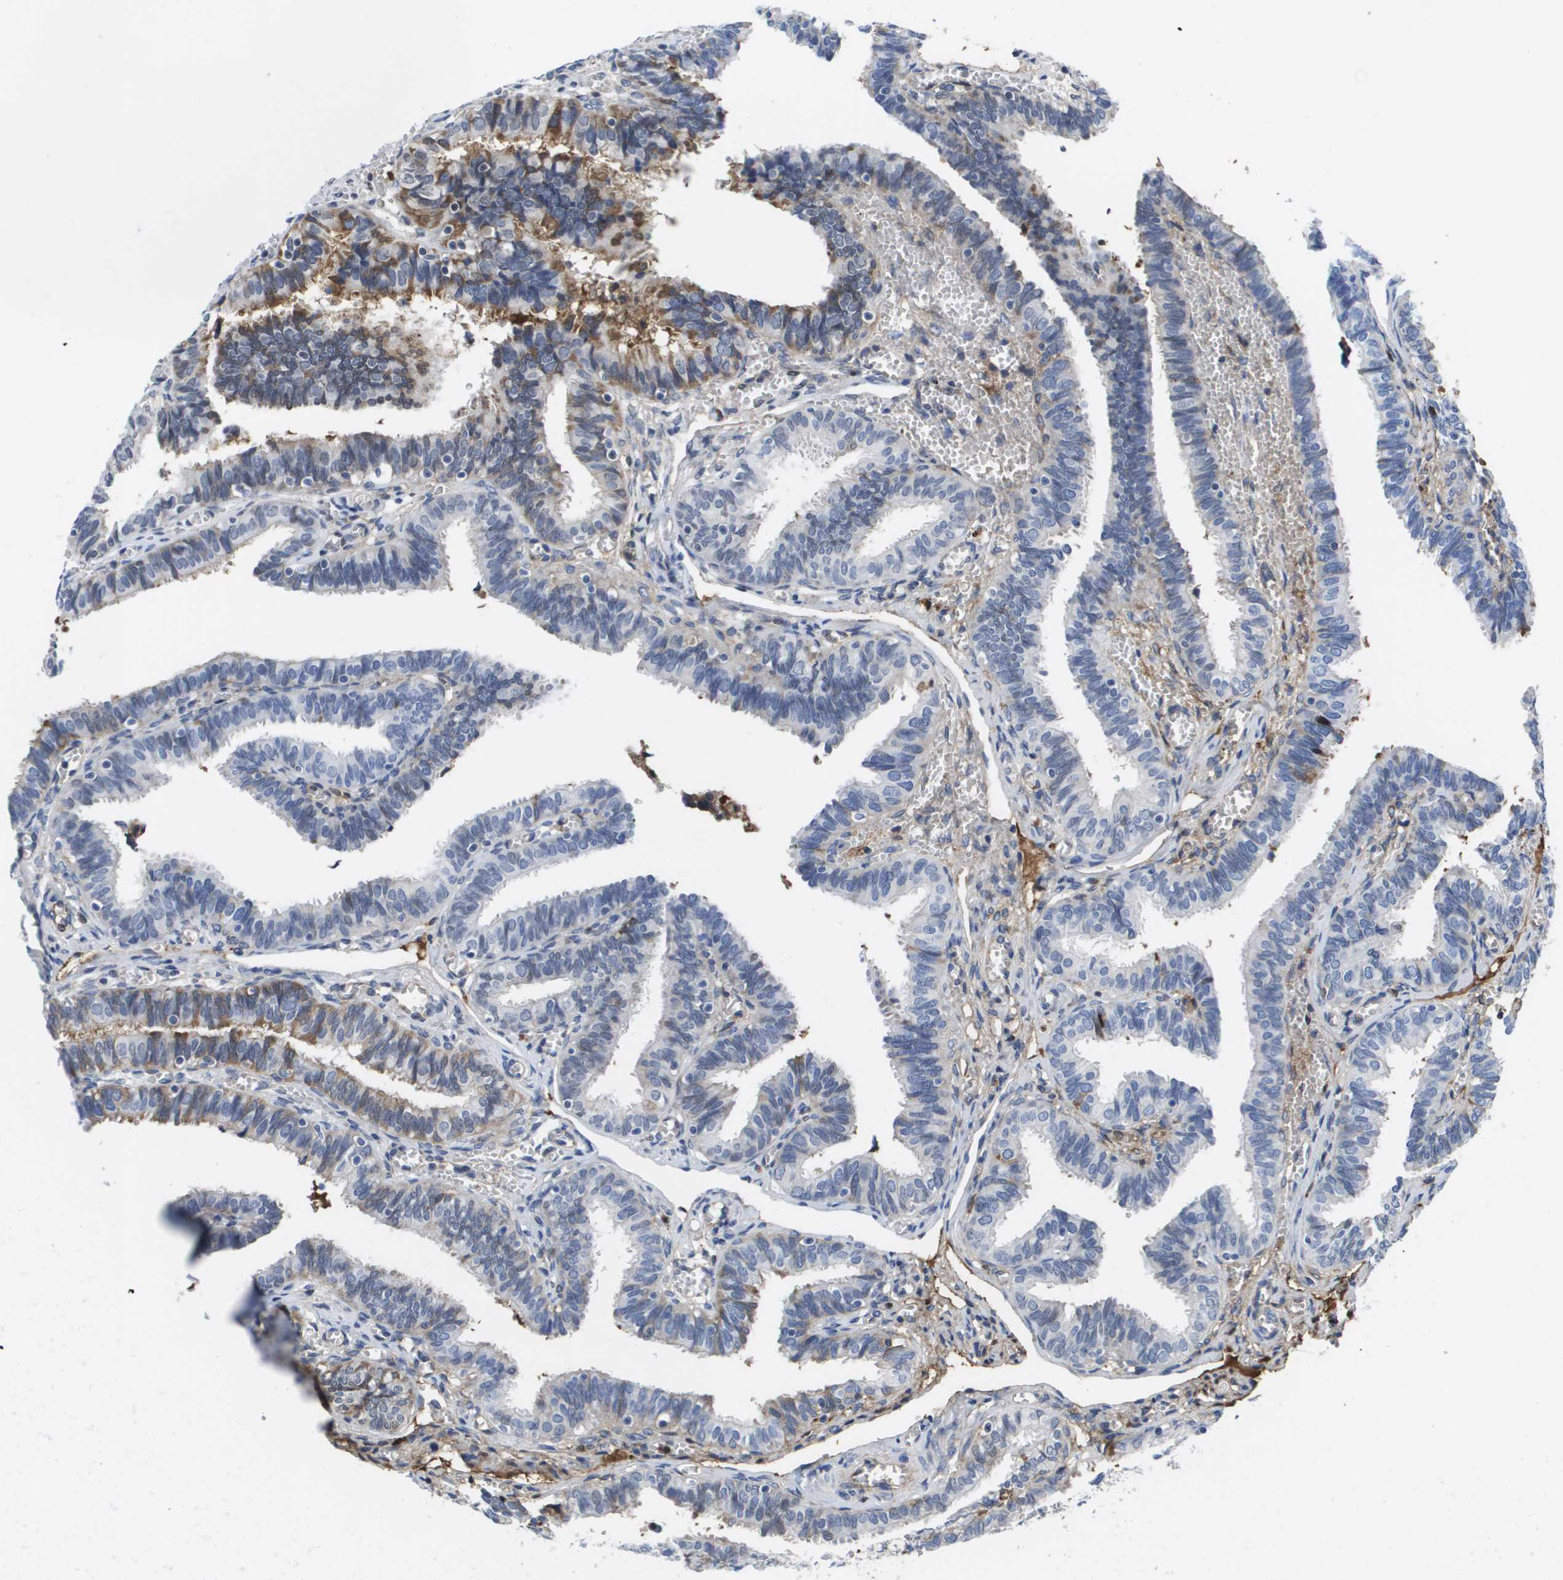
{"staining": {"intensity": "moderate", "quantity": "<25%", "location": "cytoplasmic/membranous"}, "tissue": "fallopian tube", "cell_type": "Glandular cells", "image_type": "normal", "snomed": [{"axis": "morphology", "description": "Normal tissue, NOS"}, {"axis": "topography", "description": "Fallopian tube"}], "caption": "Immunohistochemistry (IHC) (DAB (3,3'-diaminobenzidine)) staining of unremarkable human fallopian tube exhibits moderate cytoplasmic/membranous protein staining in about <25% of glandular cells. The protein of interest is shown in brown color, while the nuclei are stained blue.", "gene": "SERPINC1", "patient": {"sex": "female", "age": 46}}